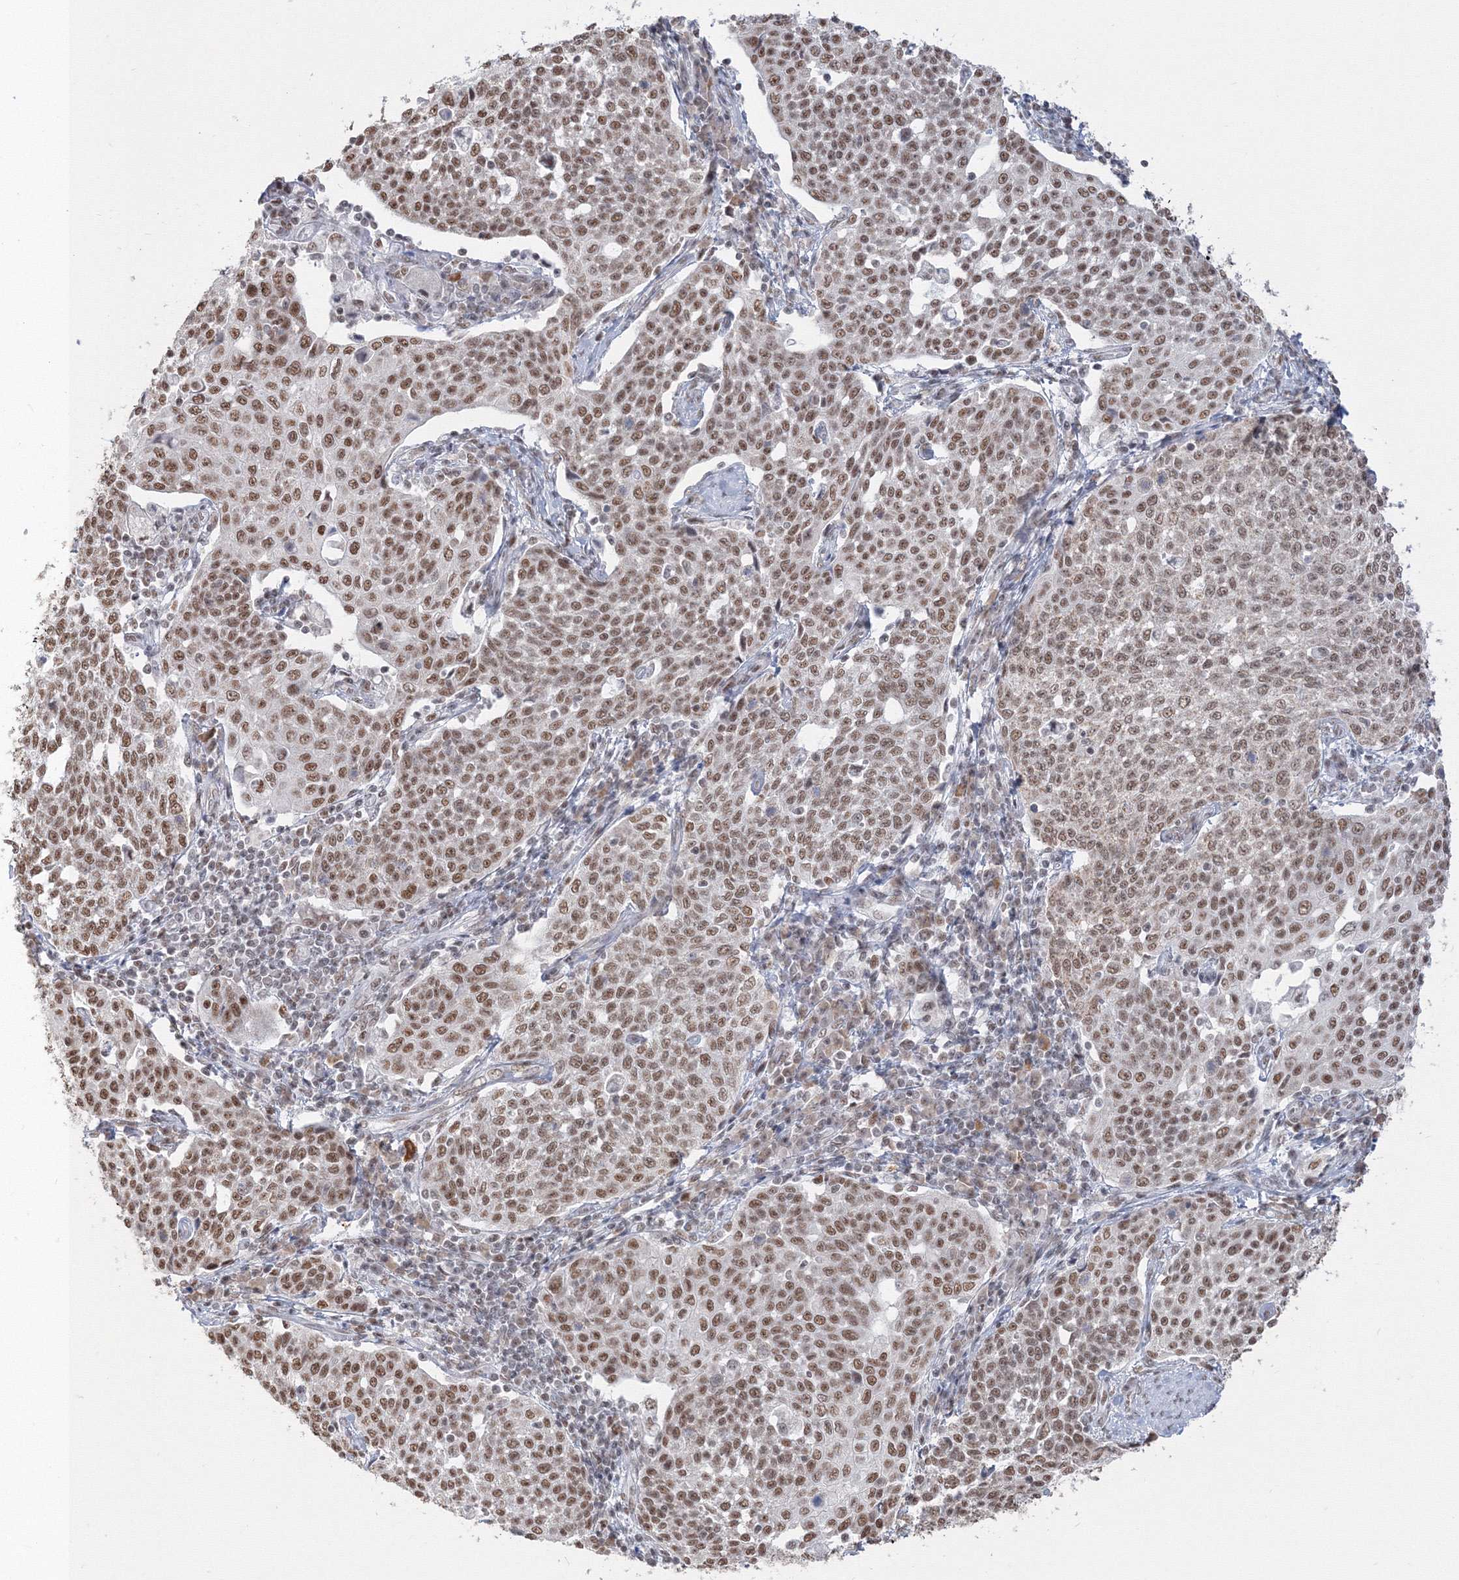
{"staining": {"intensity": "moderate", "quantity": ">75%", "location": "nuclear"}, "tissue": "cervical cancer", "cell_type": "Tumor cells", "image_type": "cancer", "snomed": [{"axis": "morphology", "description": "Squamous cell carcinoma, NOS"}, {"axis": "topography", "description": "Cervix"}], "caption": "Tumor cells show medium levels of moderate nuclear positivity in approximately >75% of cells in cervical cancer (squamous cell carcinoma).", "gene": "PPP4R2", "patient": {"sex": "female", "age": 34}}